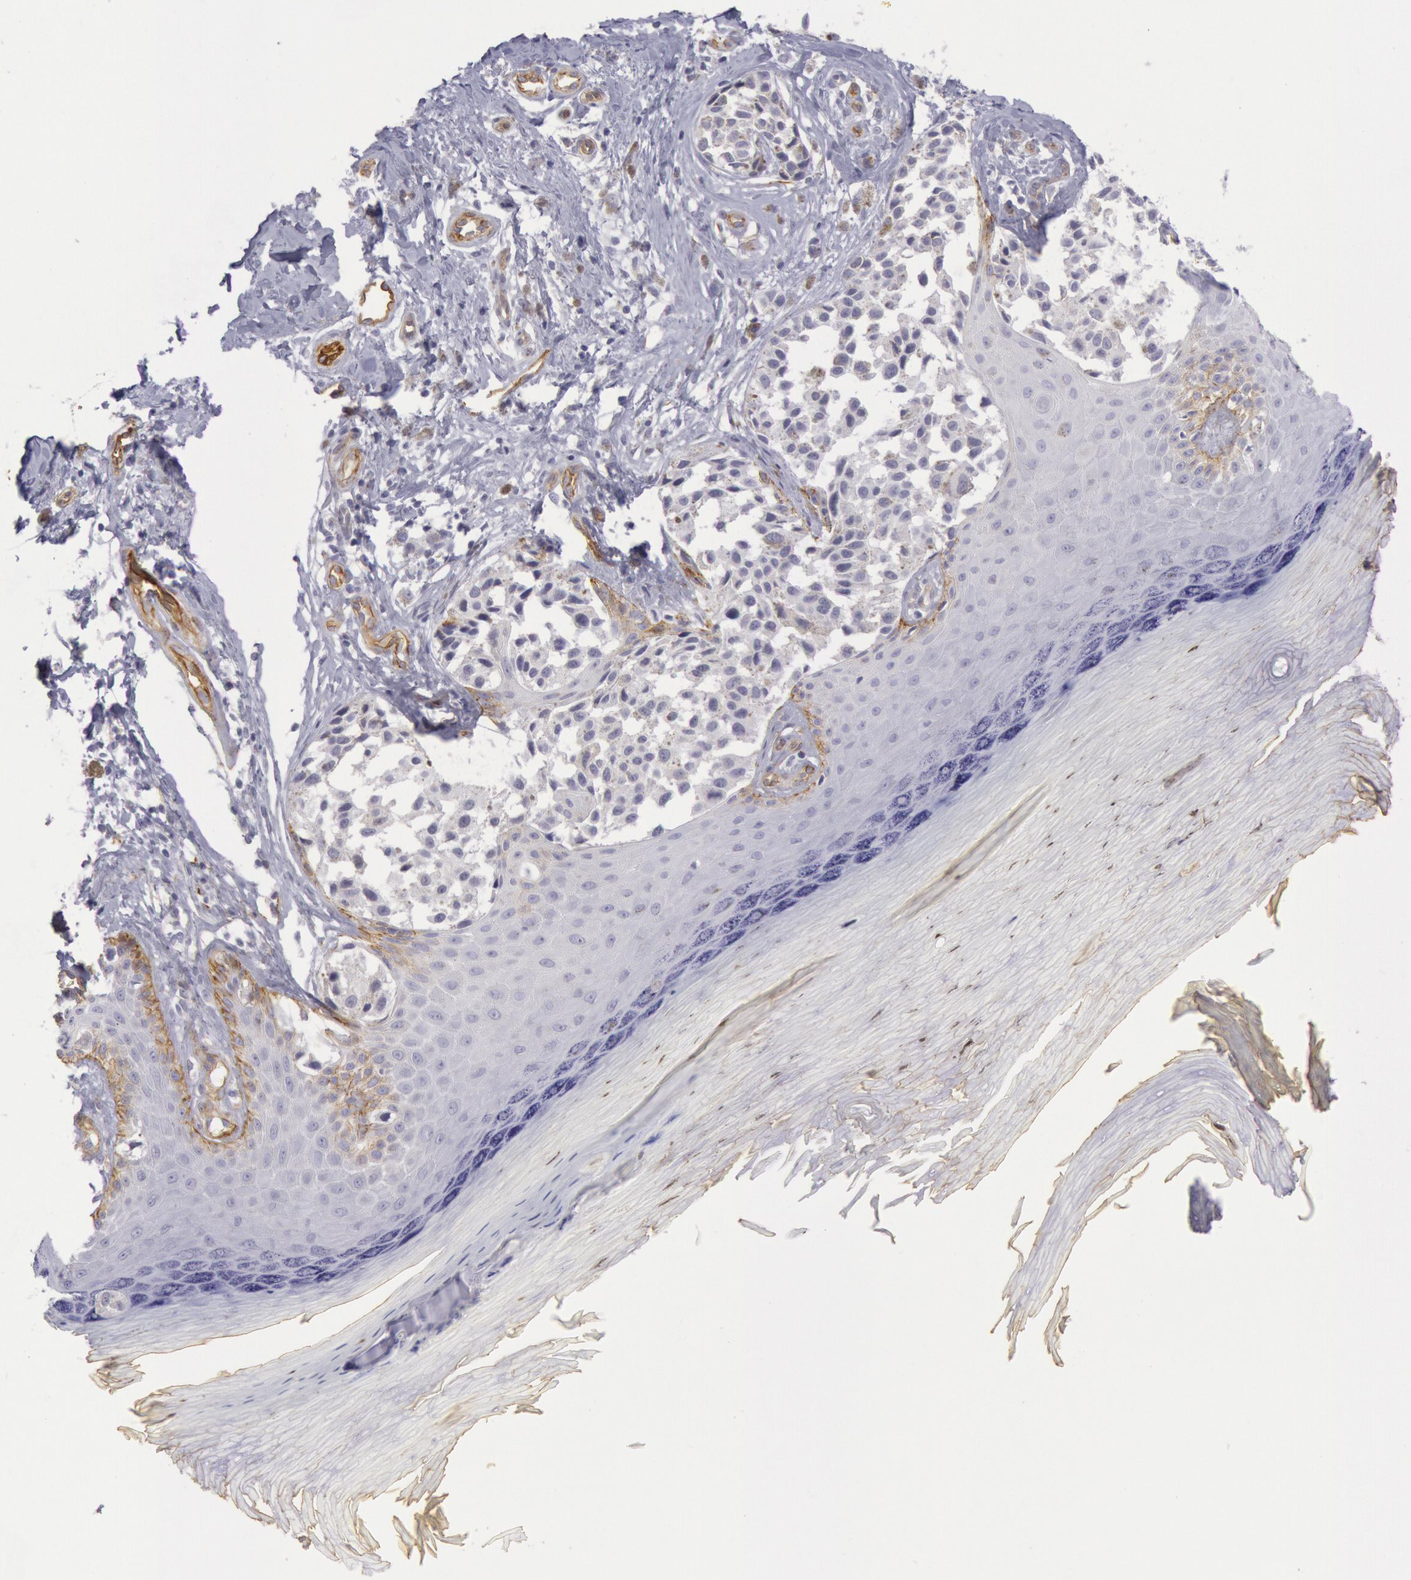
{"staining": {"intensity": "negative", "quantity": "none", "location": "none"}, "tissue": "melanoma", "cell_type": "Tumor cells", "image_type": "cancer", "snomed": [{"axis": "morphology", "description": "Malignant melanoma, NOS"}, {"axis": "topography", "description": "Skin"}], "caption": "DAB (3,3'-diaminobenzidine) immunohistochemical staining of human malignant melanoma displays no significant positivity in tumor cells.", "gene": "CDH13", "patient": {"sex": "male", "age": 79}}